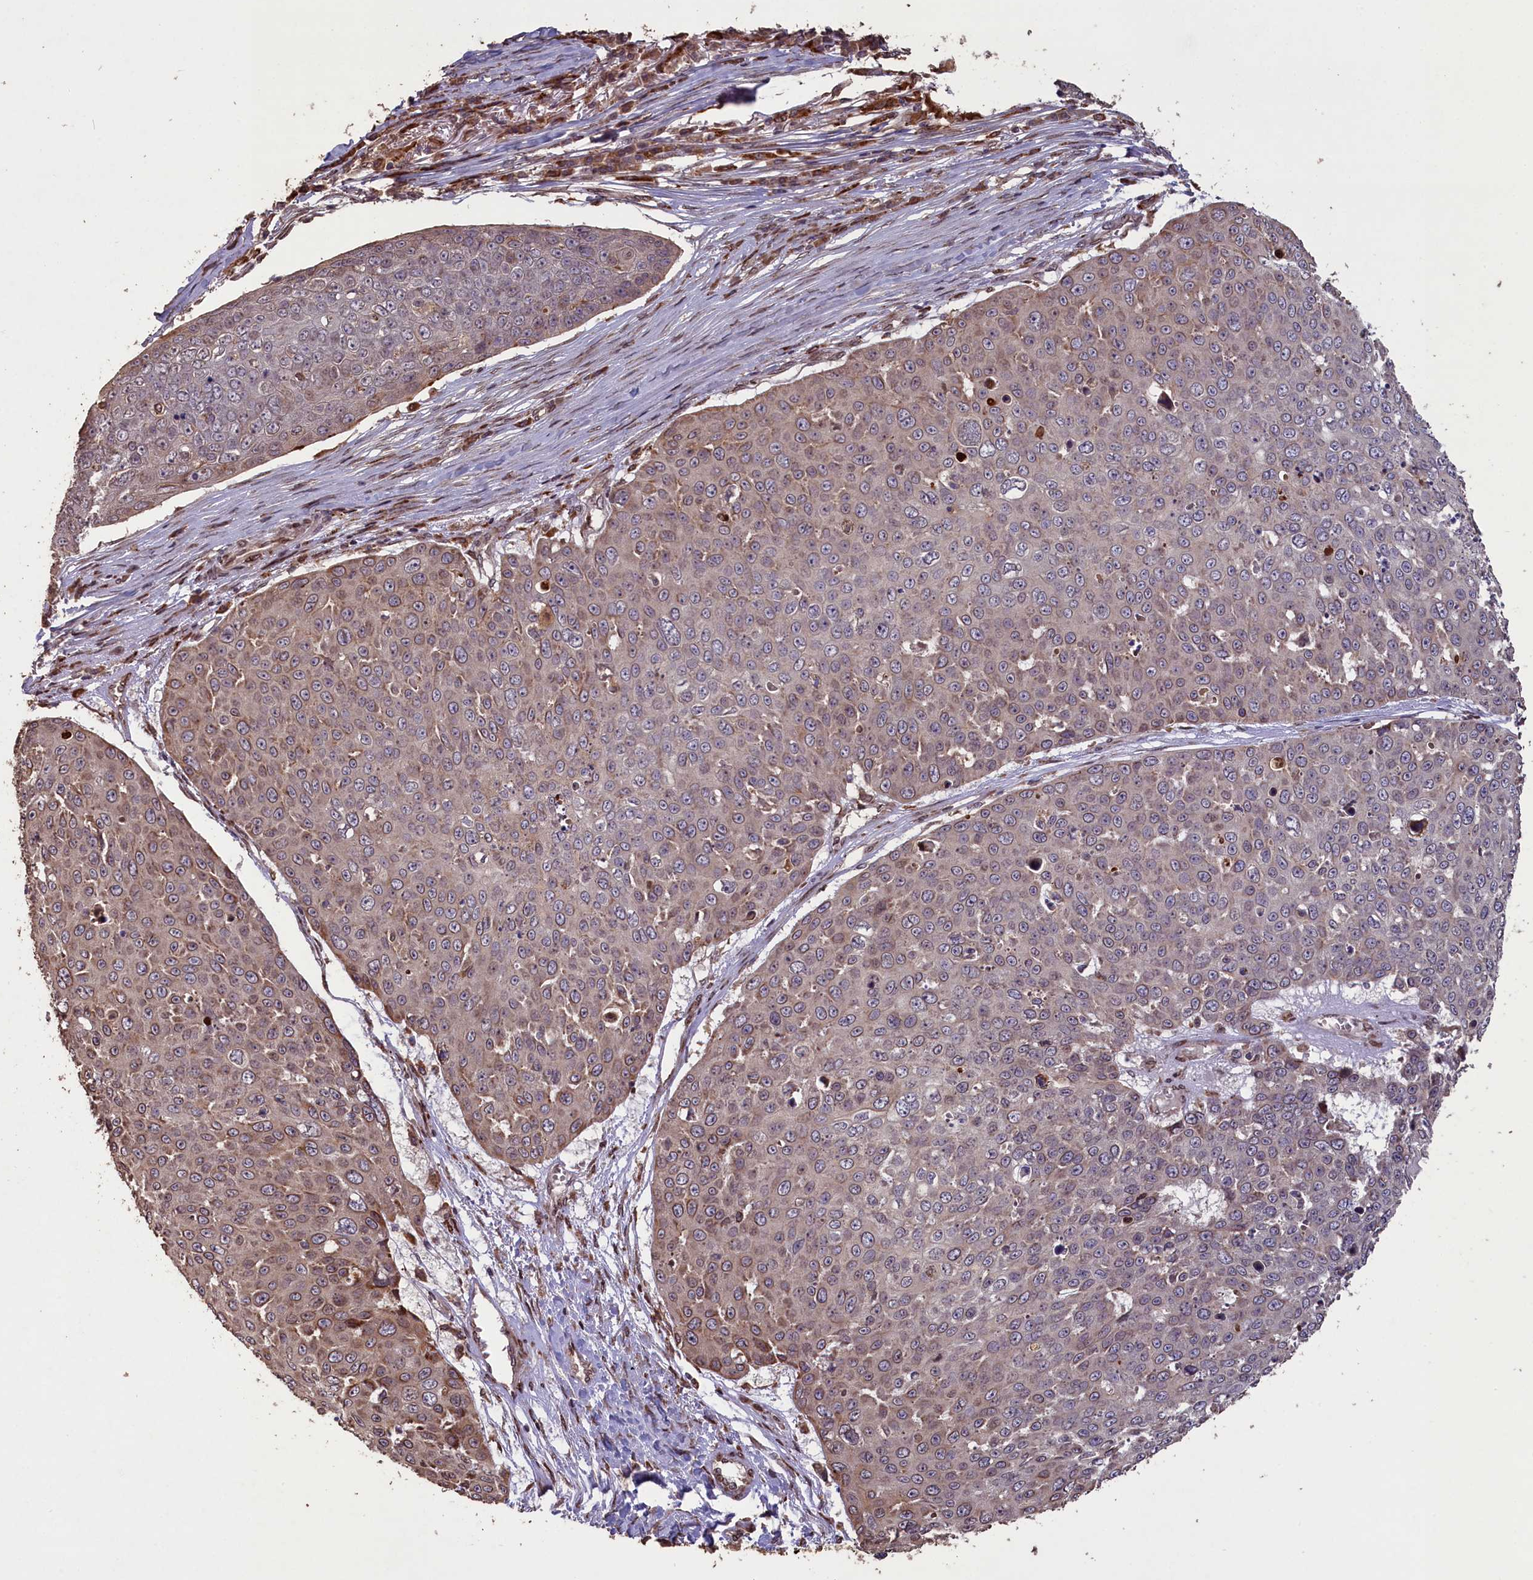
{"staining": {"intensity": "weak", "quantity": "25%-75%", "location": "cytoplasmic/membranous"}, "tissue": "skin cancer", "cell_type": "Tumor cells", "image_type": "cancer", "snomed": [{"axis": "morphology", "description": "Squamous cell carcinoma, NOS"}, {"axis": "topography", "description": "Skin"}], "caption": "Skin cancer (squamous cell carcinoma) stained for a protein (brown) exhibits weak cytoplasmic/membranous positive expression in approximately 25%-75% of tumor cells.", "gene": "SLC38A7", "patient": {"sex": "male", "age": 71}}